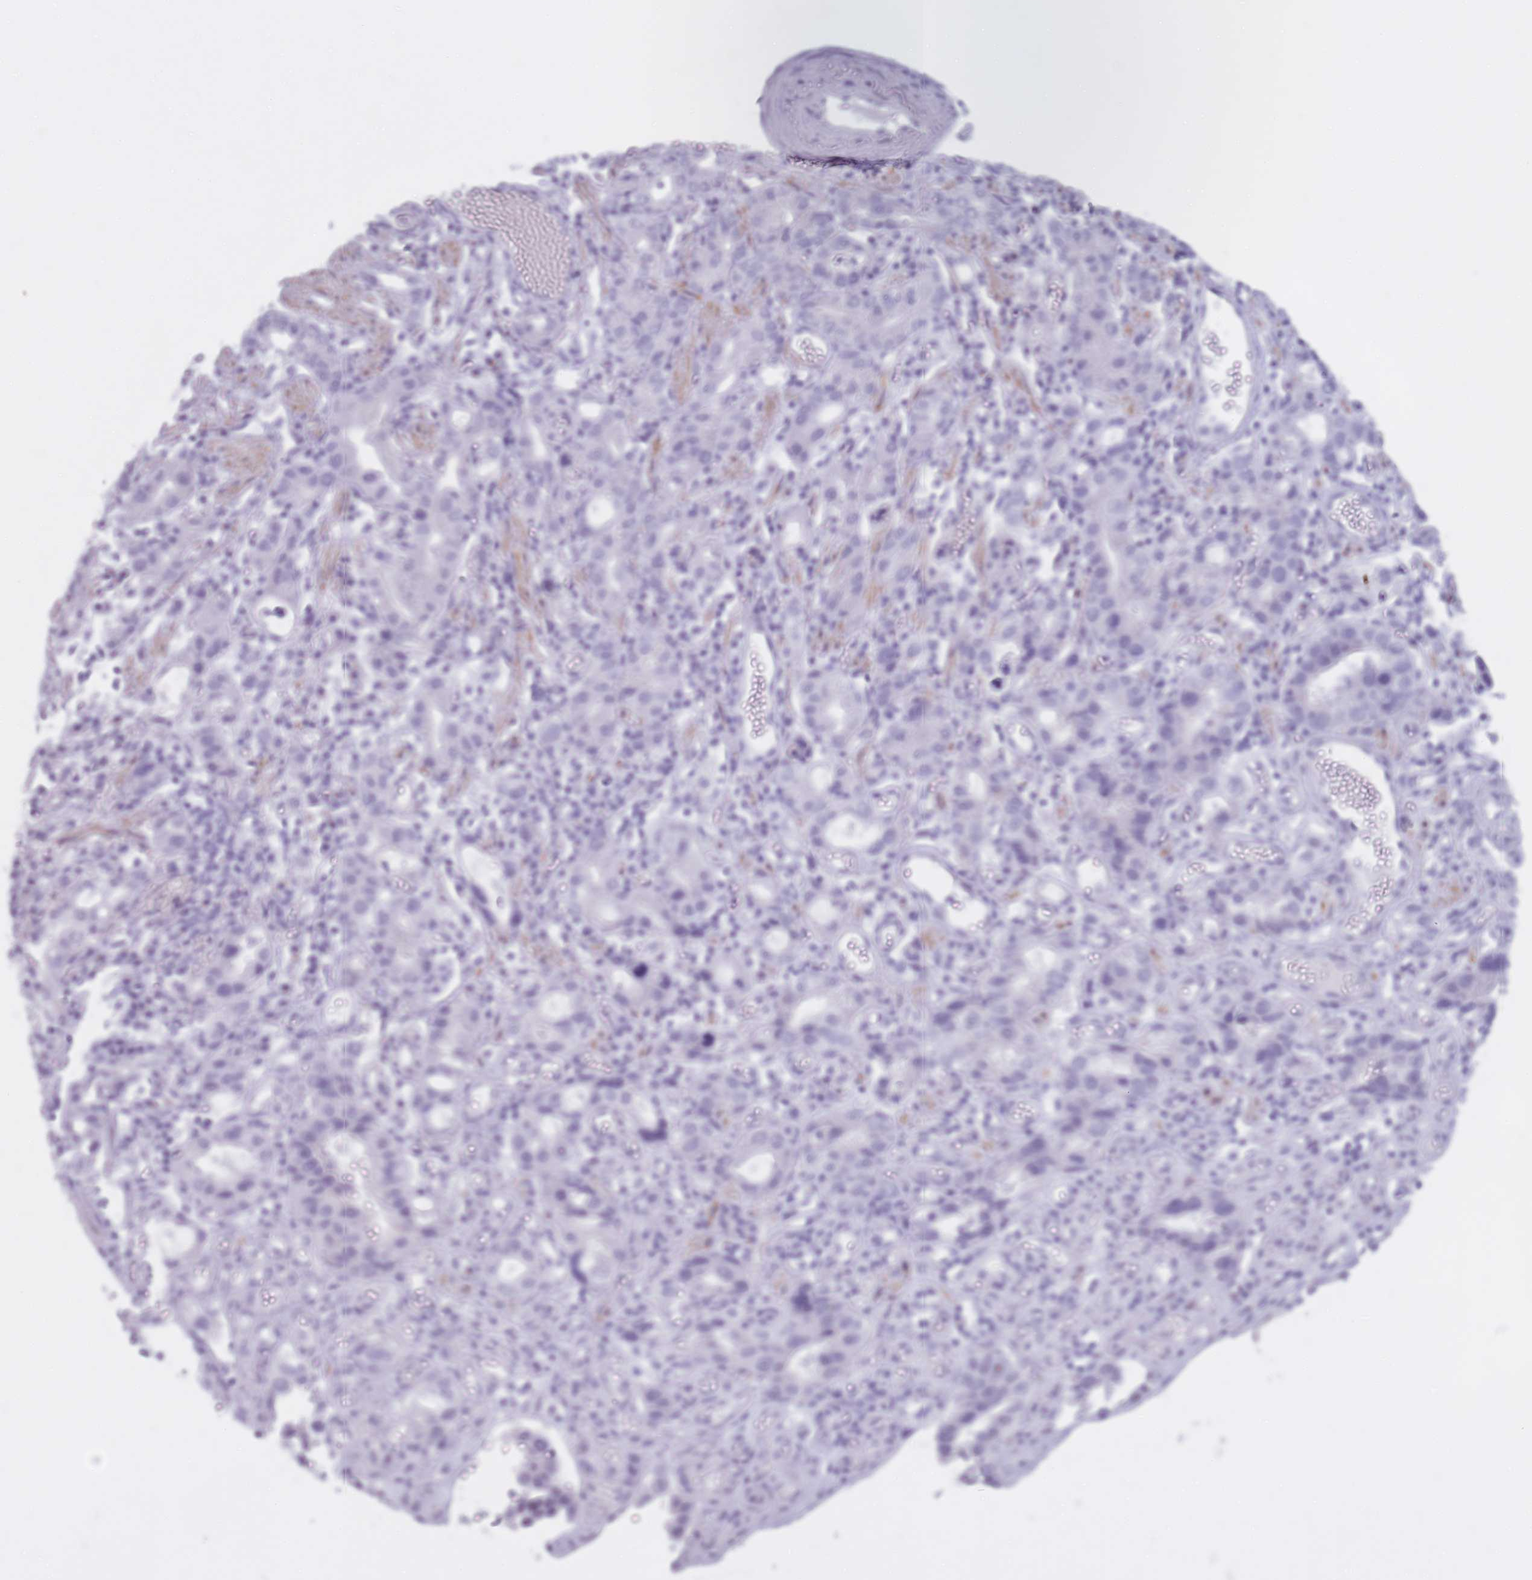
{"staining": {"intensity": "negative", "quantity": "none", "location": "none"}, "tissue": "stomach cancer", "cell_type": "Tumor cells", "image_type": "cancer", "snomed": [{"axis": "morphology", "description": "Adenocarcinoma, NOS"}, {"axis": "topography", "description": "Stomach"}], "caption": "The micrograph displays no staining of tumor cells in adenocarcinoma (stomach).", "gene": "GOLGA6D", "patient": {"sex": "male", "age": 55}}